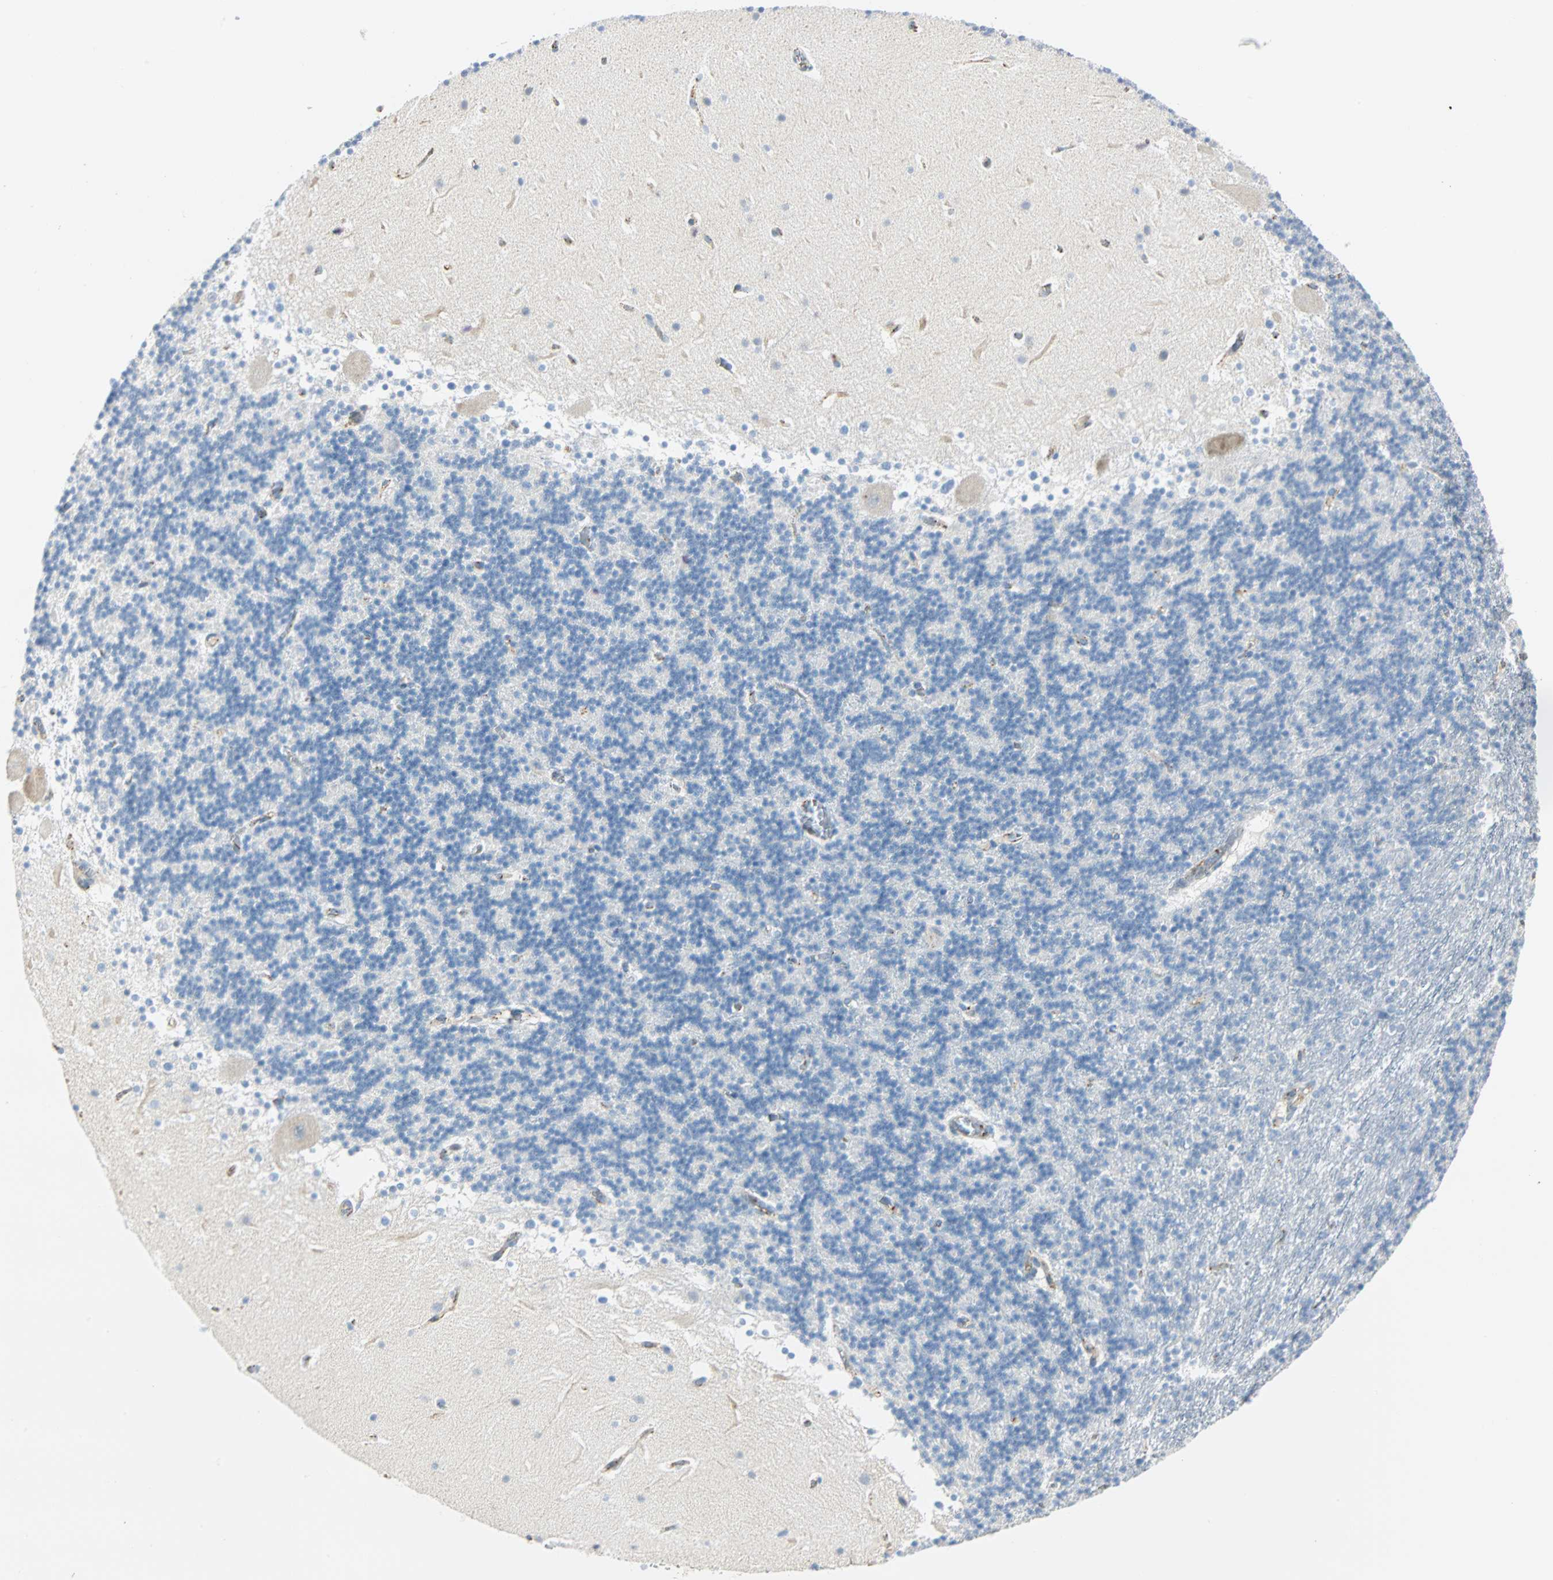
{"staining": {"intensity": "negative", "quantity": "none", "location": "none"}, "tissue": "cerebellum", "cell_type": "Cells in granular layer", "image_type": "normal", "snomed": [{"axis": "morphology", "description": "Normal tissue, NOS"}, {"axis": "topography", "description": "Cerebellum"}], "caption": "A high-resolution photomicrograph shows immunohistochemistry staining of benign cerebellum, which reveals no significant positivity in cells in granular layer.", "gene": "VPS9D1", "patient": {"sex": "male", "age": 45}}